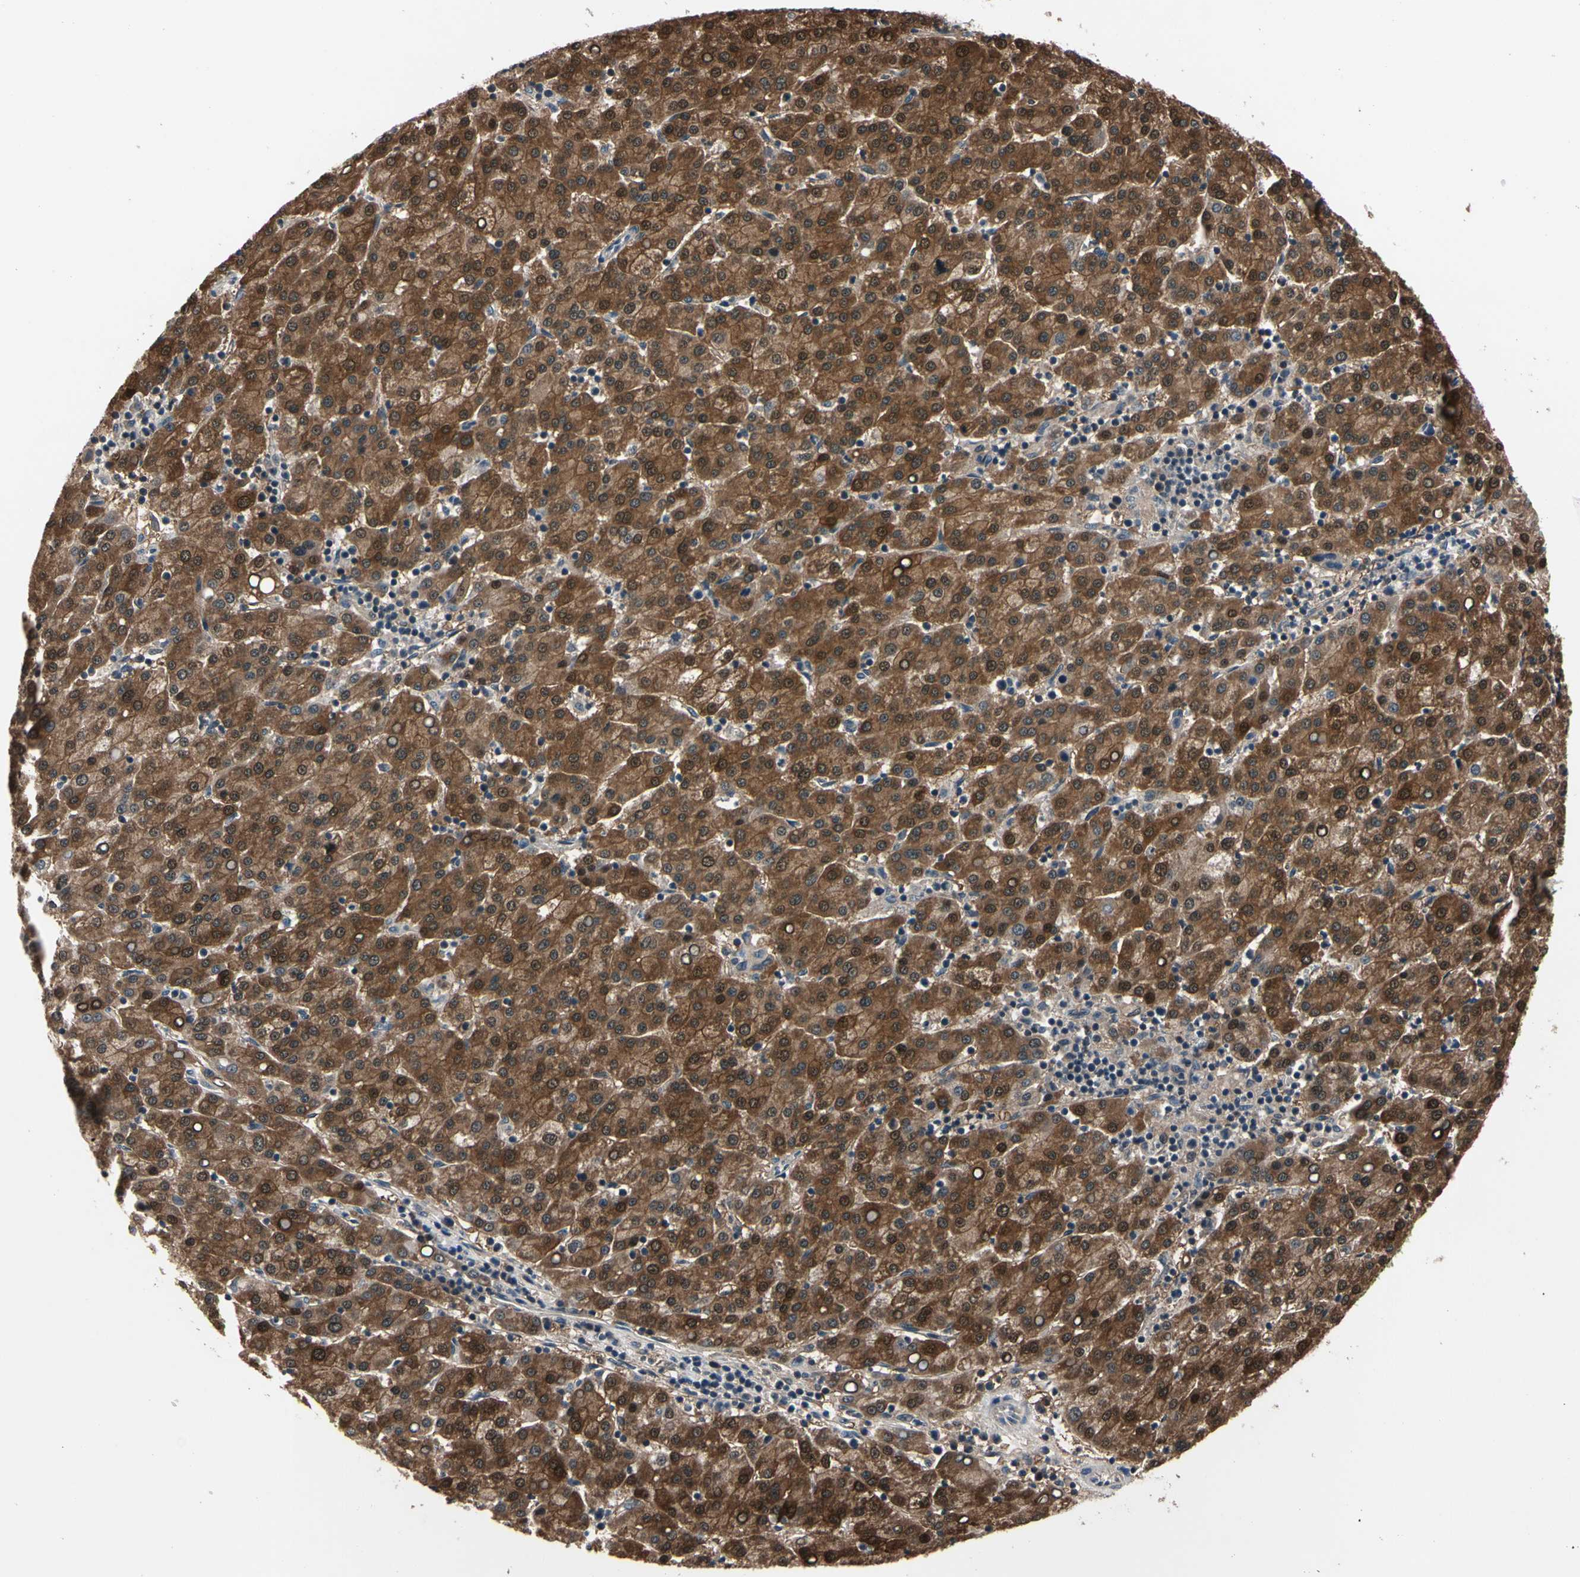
{"staining": {"intensity": "moderate", "quantity": ">75%", "location": "cytoplasmic/membranous,nuclear"}, "tissue": "liver cancer", "cell_type": "Tumor cells", "image_type": "cancer", "snomed": [{"axis": "morphology", "description": "Carcinoma, Hepatocellular, NOS"}, {"axis": "topography", "description": "Liver"}], "caption": "A photomicrograph of liver cancer stained for a protein exhibits moderate cytoplasmic/membranous and nuclear brown staining in tumor cells.", "gene": "PRDX6", "patient": {"sex": "female", "age": 58}}